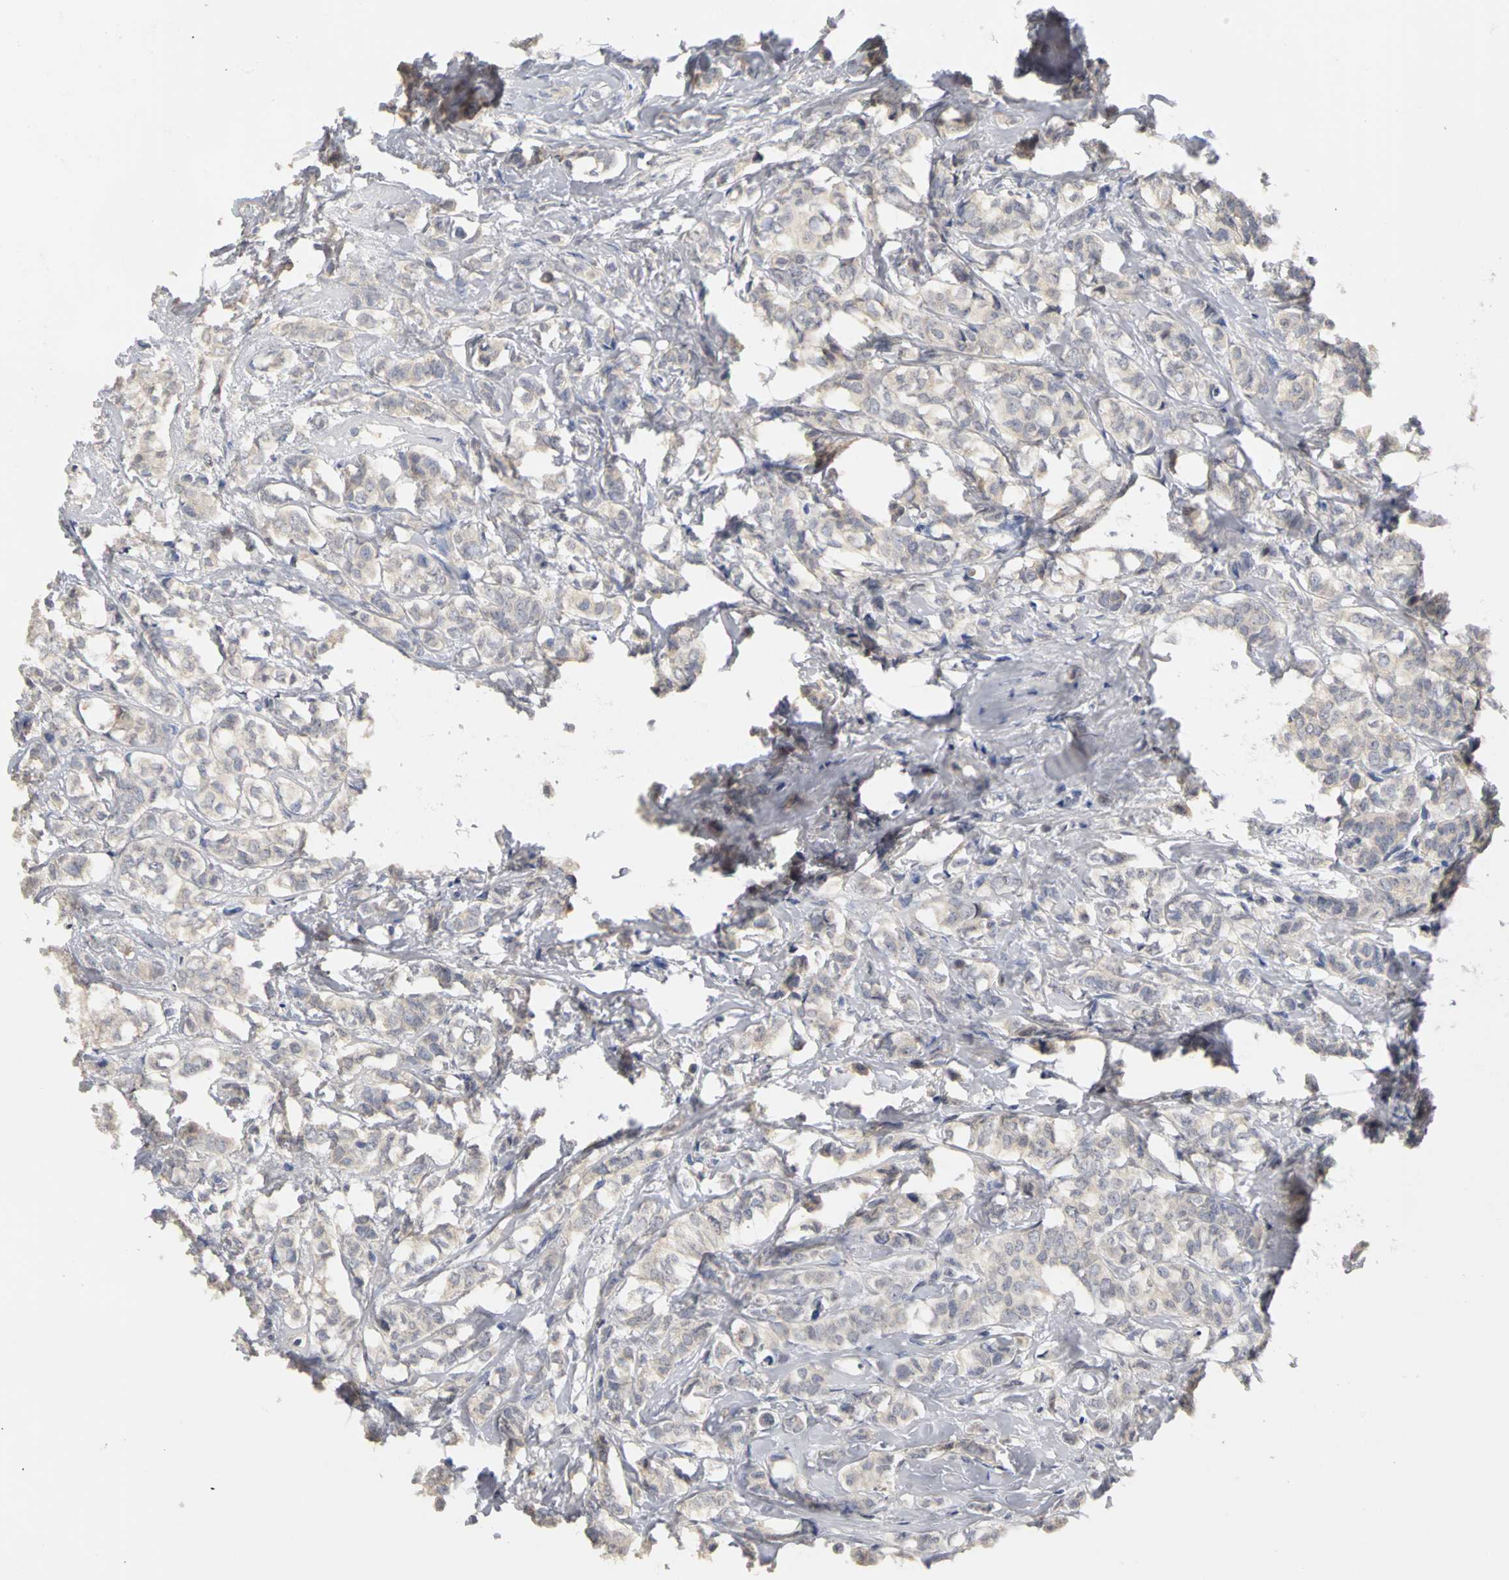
{"staining": {"intensity": "weak", "quantity": ">75%", "location": "cytoplasmic/membranous"}, "tissue": "breast cancer", "cell_type": "Tumor cells", "image_type": "cancer", "snomed": [{"axis": "morphology", "description": "Lobular carcinoma"}, {"axis": "topography", "description": "Breast"}], "caption": "Weak cytoplasmic/membranous positivity for a protein is identified in about >75% of tumor cells of breast lobular carcinoma using IHC.", "gene": "PGR", "patient": {"sex": "female", "age": 60}}